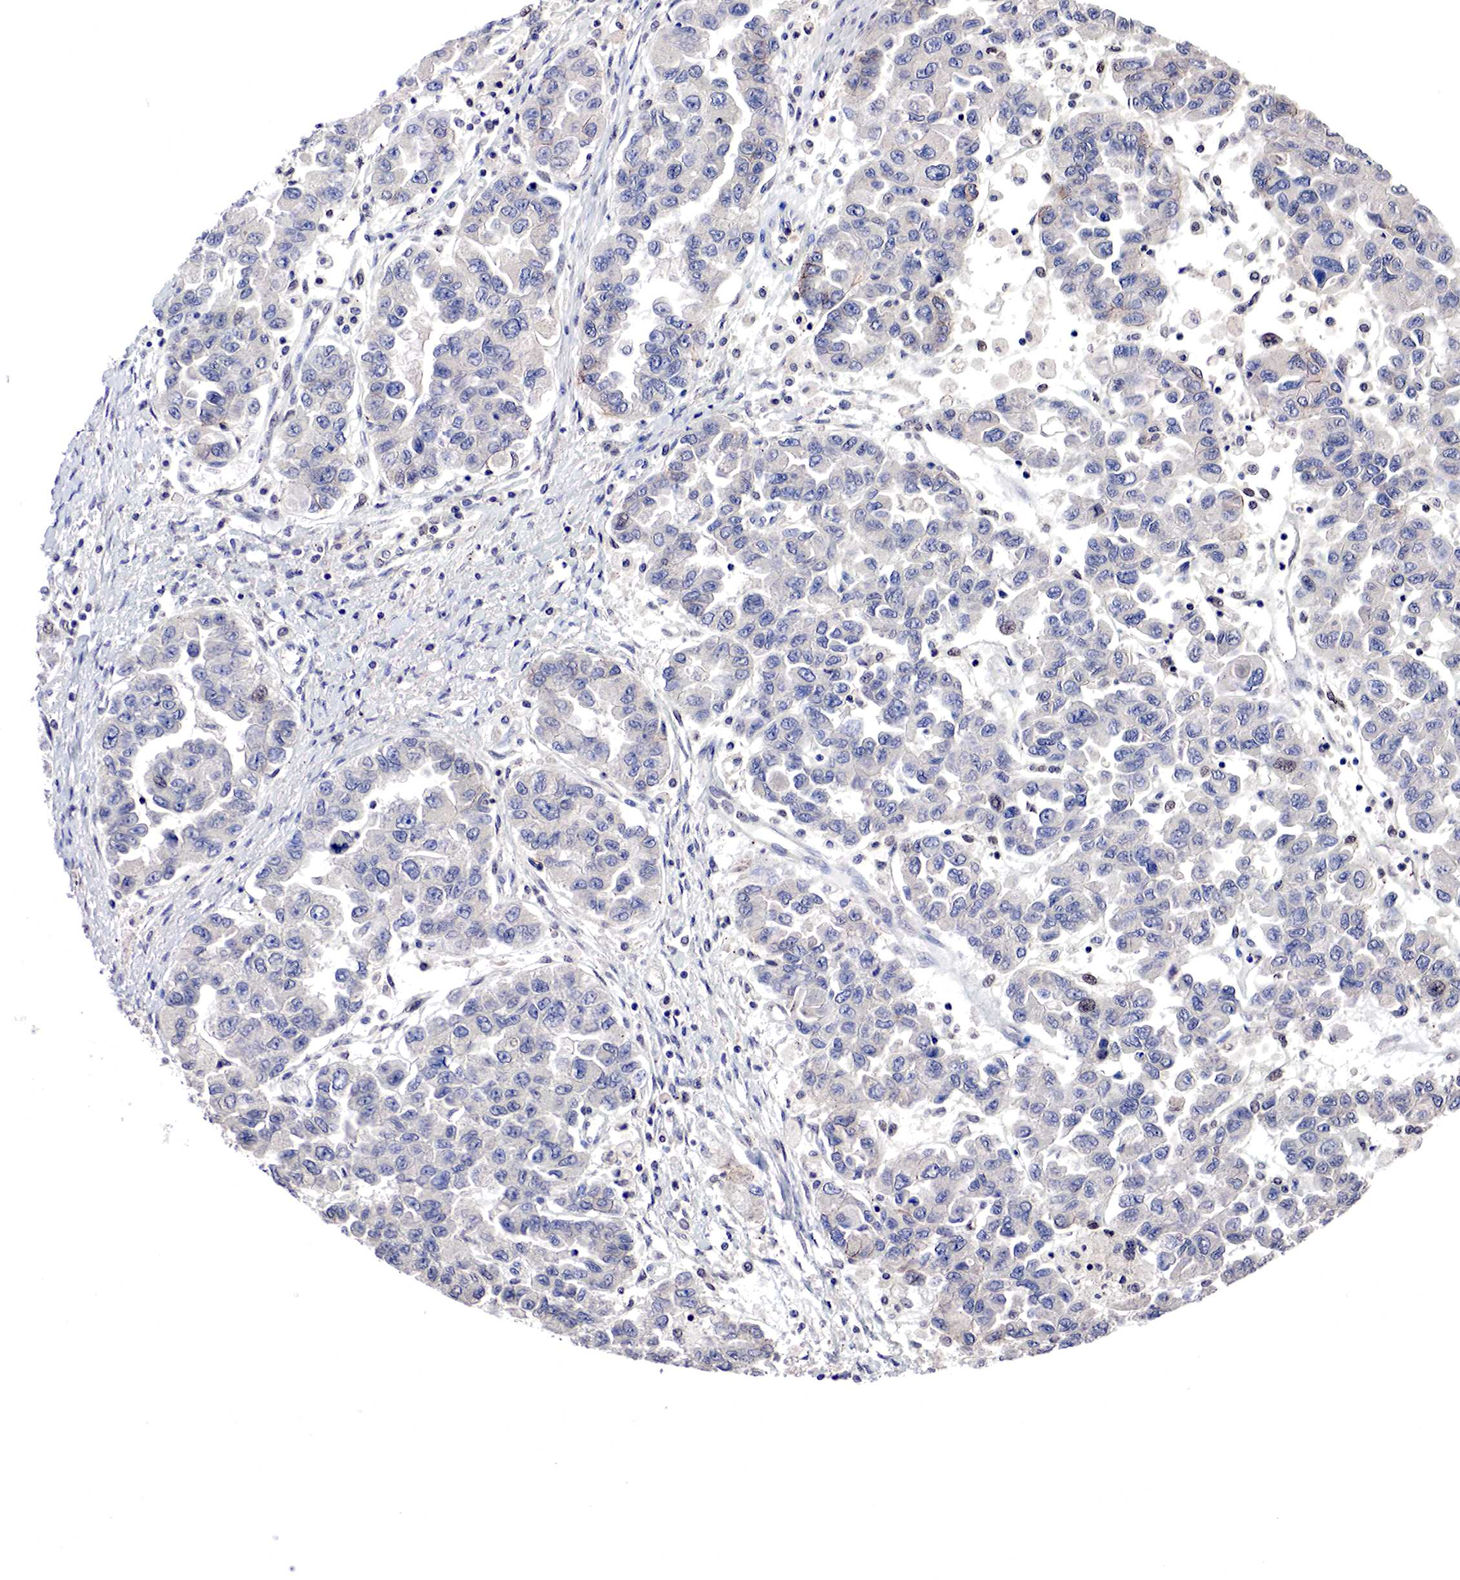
{"staining": {"intensity": "weak", "quantity": "<25%", "location": "nuclear"}, "tissue": "ovarian cancer", "cell_type": "Tumor cells", "image_type": "cancer", "snomed": [{"axis": "morphology", "description": "Cystadenocarcinoma, serous, NOS"}, {"axis": "topography", "description": "Ovary"}], "caption": "This is an immunohistochemistry histopathology image of ovarian serous cystadenocarcinoma. There is no expression in tumor cells.", "gene": "DACH2", "patient": {"sex": "female", "age": 84}}